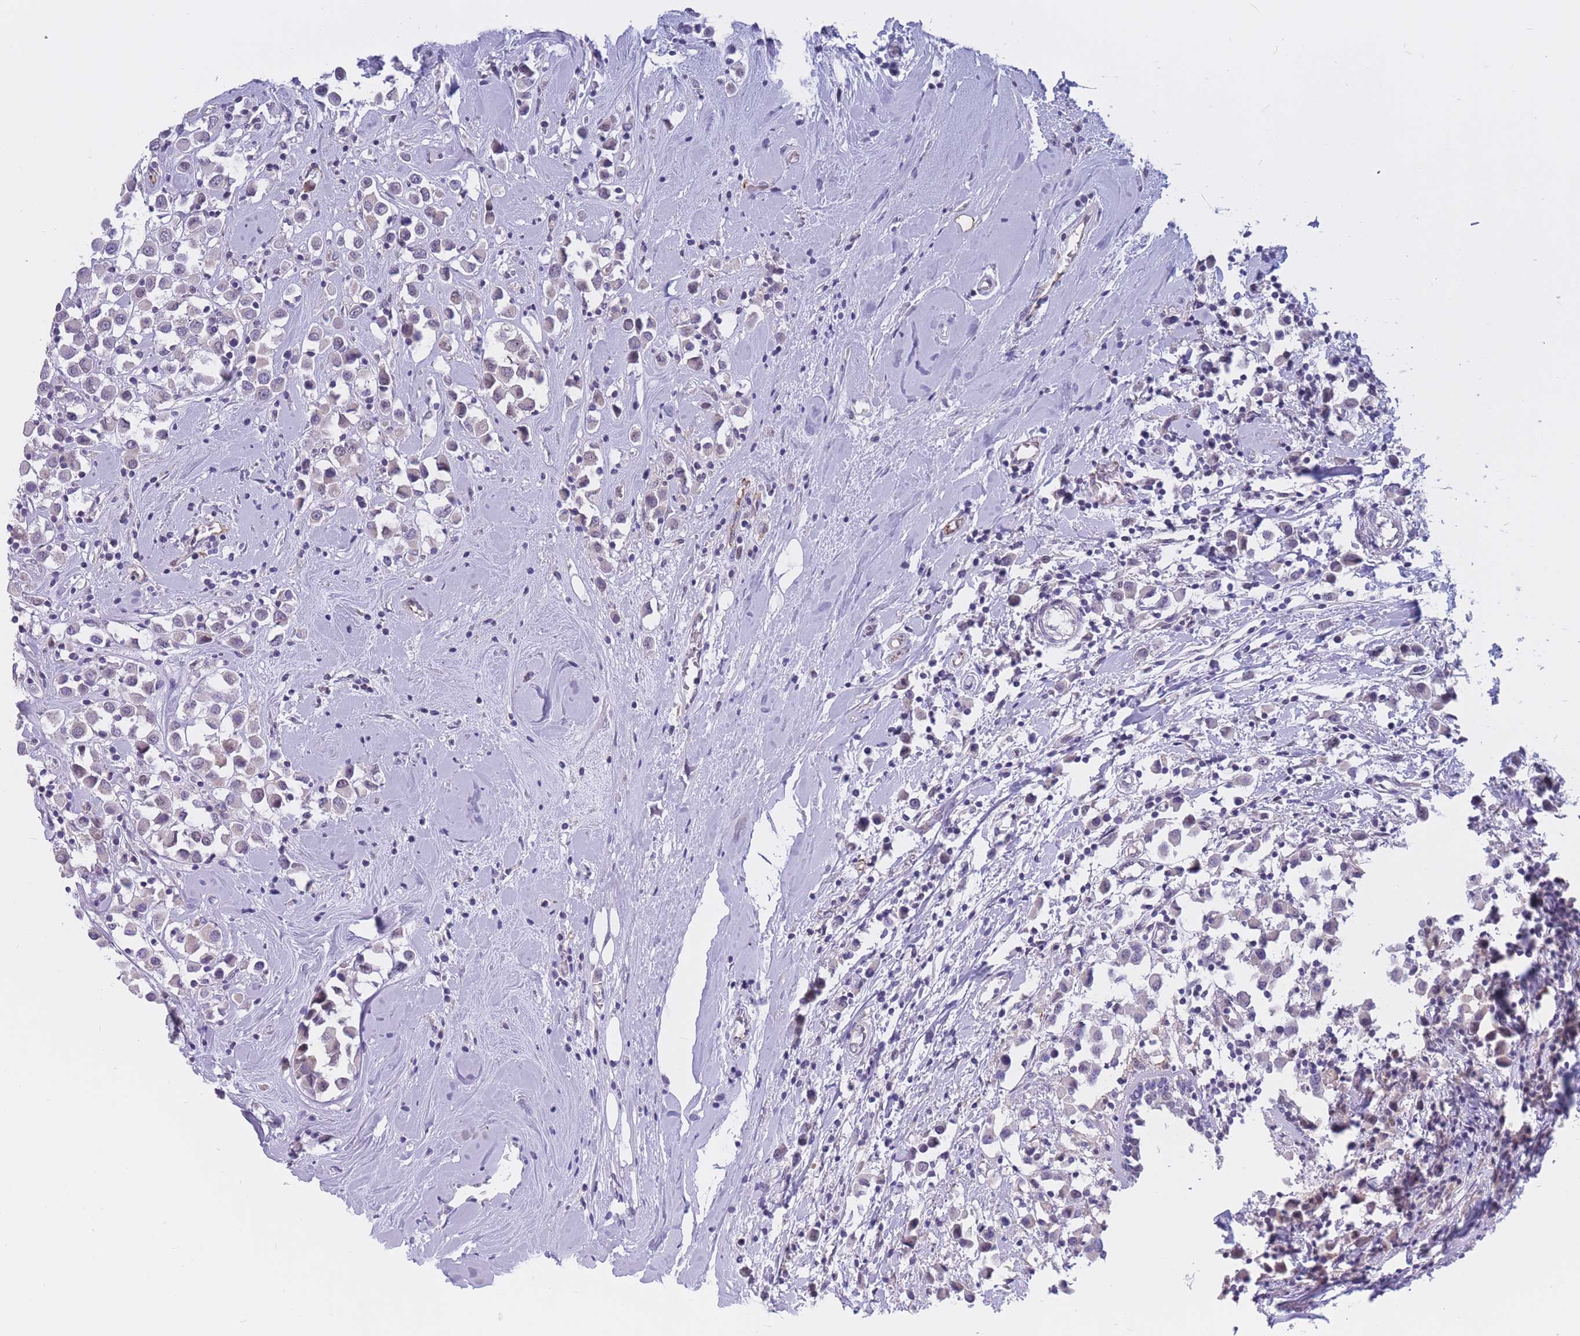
{"staining": {"intensity": "negative", "quantity": "none", "location": "none"}, "tissue": "breast cancer", "cell_type": "Tumor cells", "image_type": "cancer", "snomed": [{"axis": "morphology", "description": "Duct carcinoma"}, {"axis": "topography", "description": "Breast"}], "caption": "Breast cancer (invasive ductal carcinoma) was stained to show a protein in brown. There is no significant staining in tumor cells. (DAB IHC visualized using brightfield microscopy, high magnification).", "gene": "BOP1", "patient": {"sex": "female", "age": 61}}